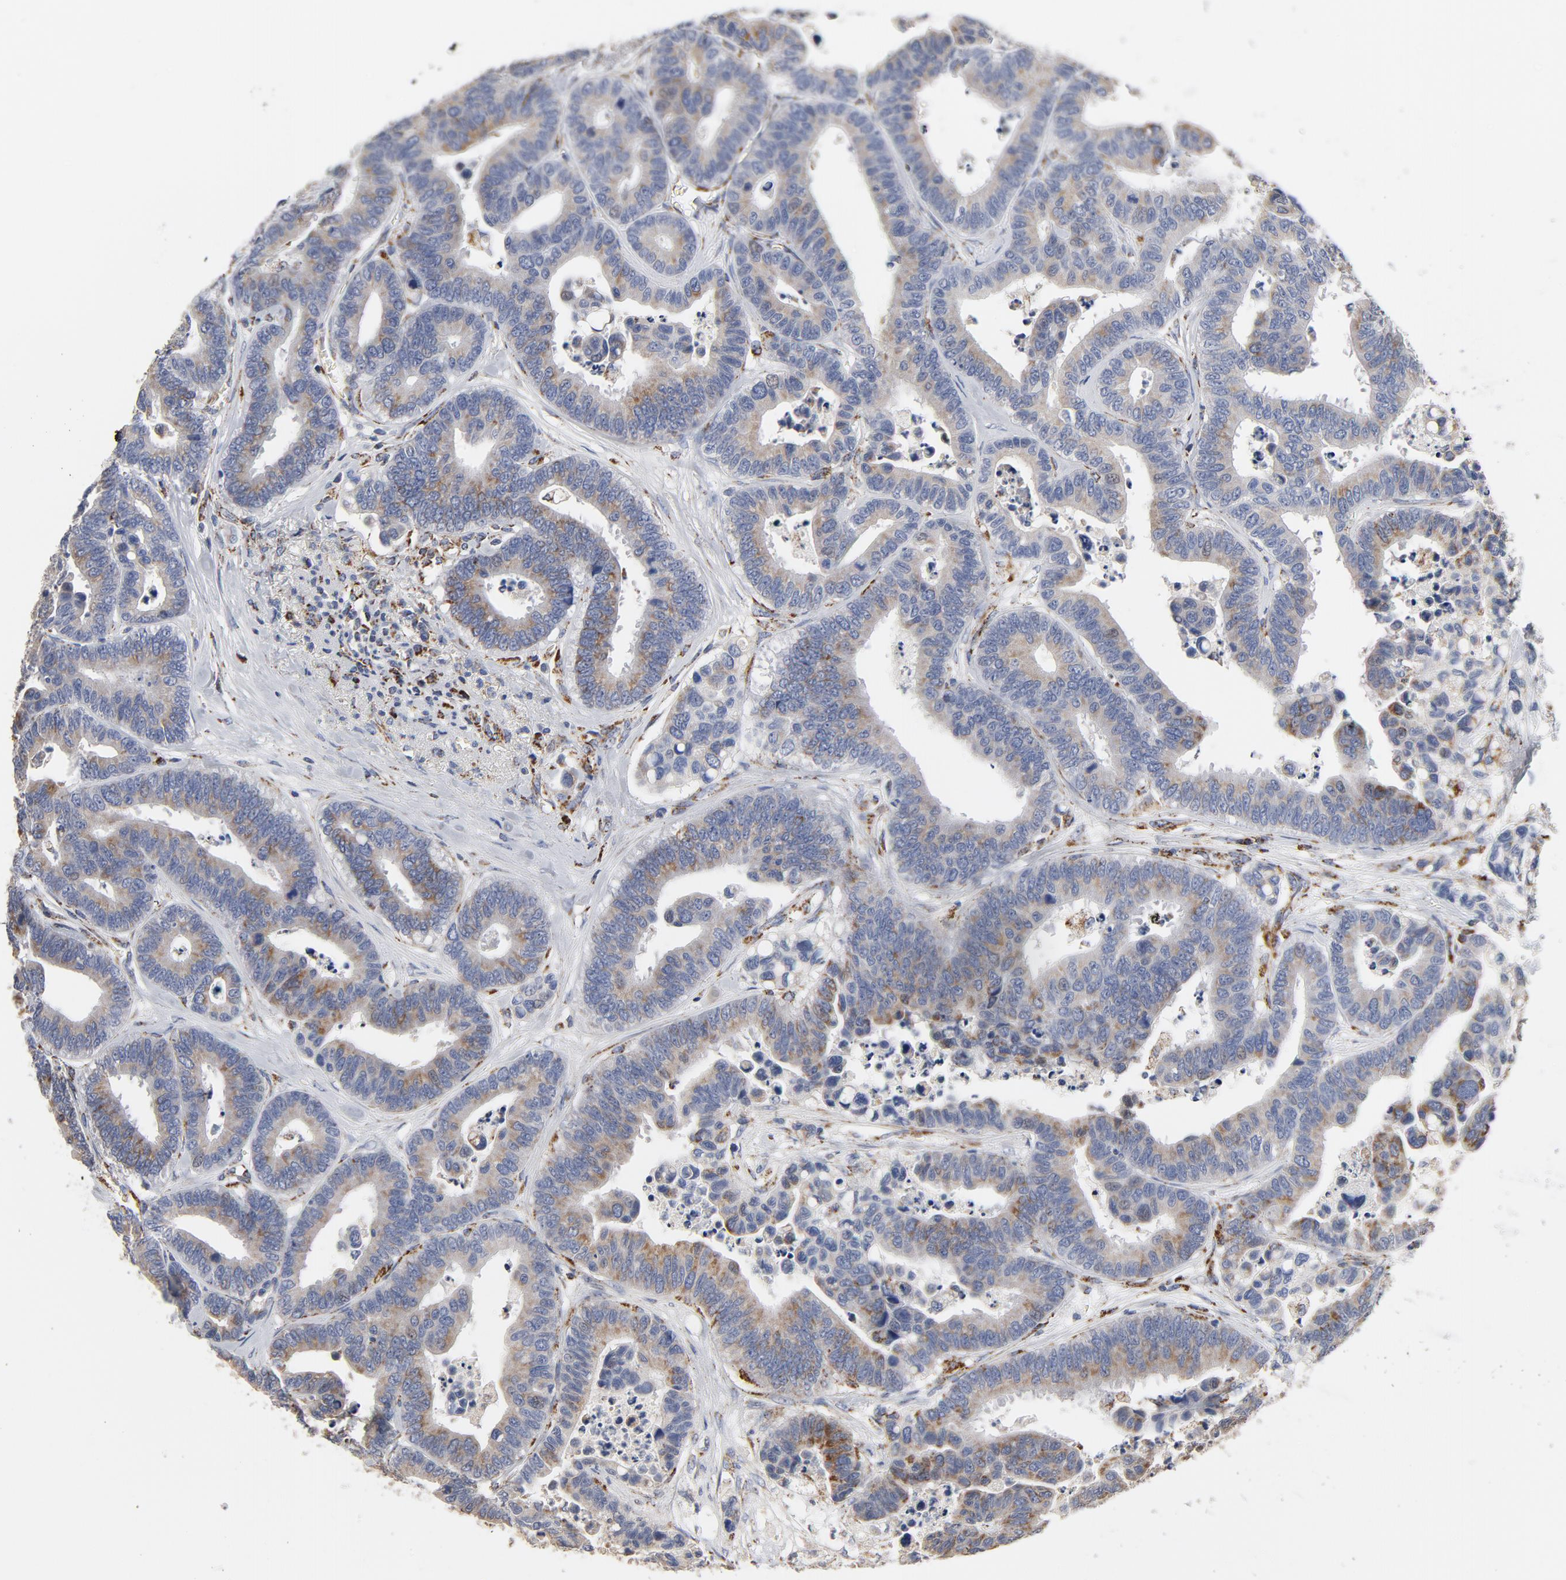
{"staining": {"intensity": "moderate", "quantity": ">75%", "location": "cytoplasmic/membranous"}, "tissue": "colorectal cancer", "cell_type": "Tumor cells", "image_type": "cancer", "snomed": [{"axis": "morphology", "description": "Adenocarcinoma, NOS"}, {"axis": "topography", "description": "Colon"}], "caption": "Colorectal cancer (adenocarcinoma) stained with a brown dye demonstrates moderate cytoplasmic/membranous positive staining in approximately >75% of tumor cells.", "gene": "NDUFV2", "patient": {"sex": "male", "age": 82}}